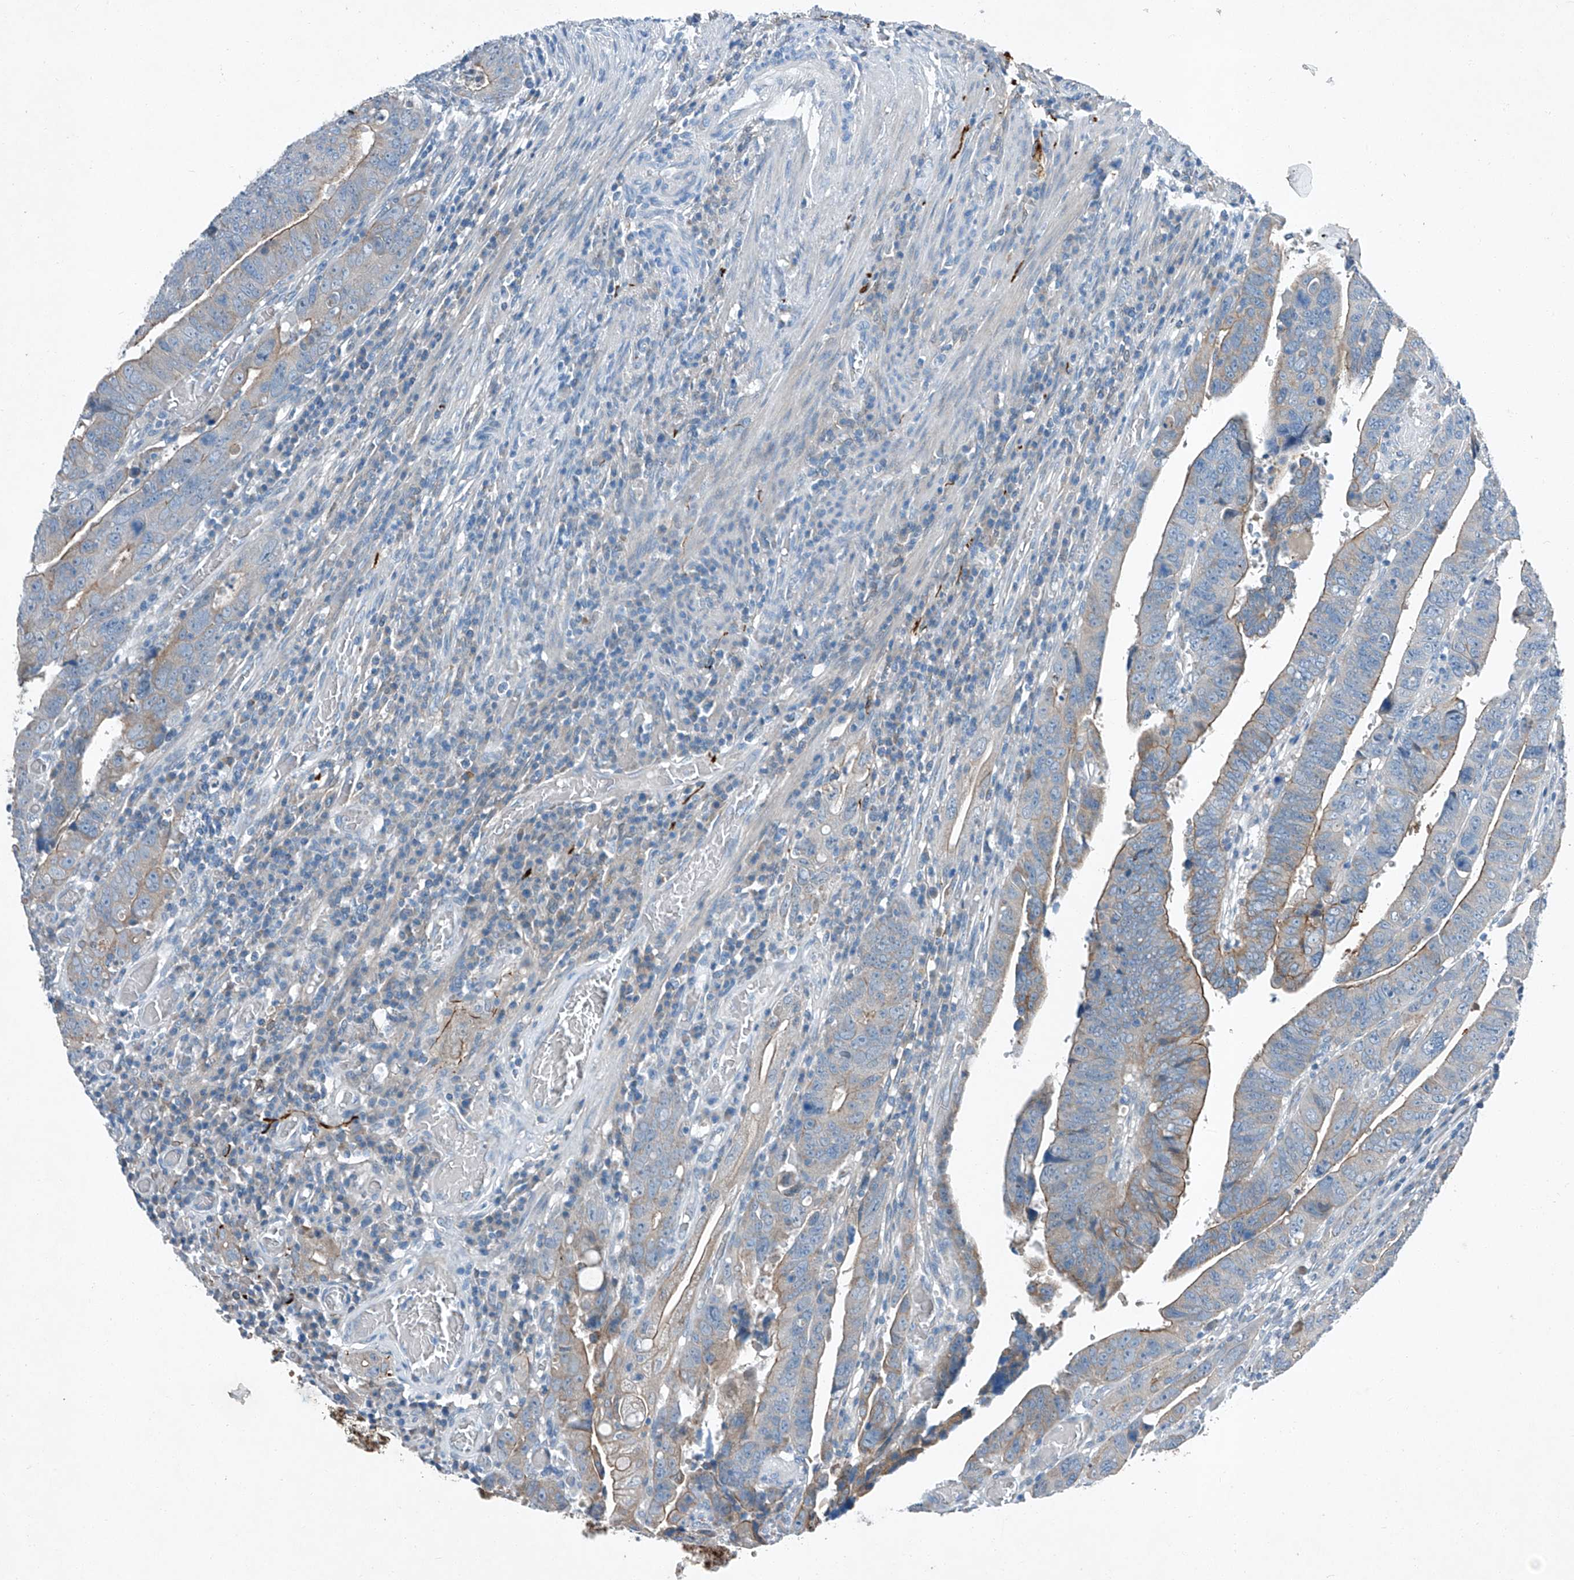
{"staining": {"intensity": "moderate", "quantity": ">75%", "location": "cytoplasmic/membranous"}, "tissue": "colorectal cancer", "cell_type": "Tumor cells", "image_type": "cancer", "snomed": [{"axis": "morphology", "description": "Normal tissue, NOS"}, {"axis": "morphology", "description": "Adenocarcinoma, NOS"}, {"axis": "topography", "description": "Rectum"}], "caption": "Tumor cells demonstrate medium levels of moderate cytoplasmic/membranous positivity in about >75% of cells in colorectal cancer (adenocarcinoma).", "gene": "MDGA1", "patient": {"sex": "female", "age": 65}}